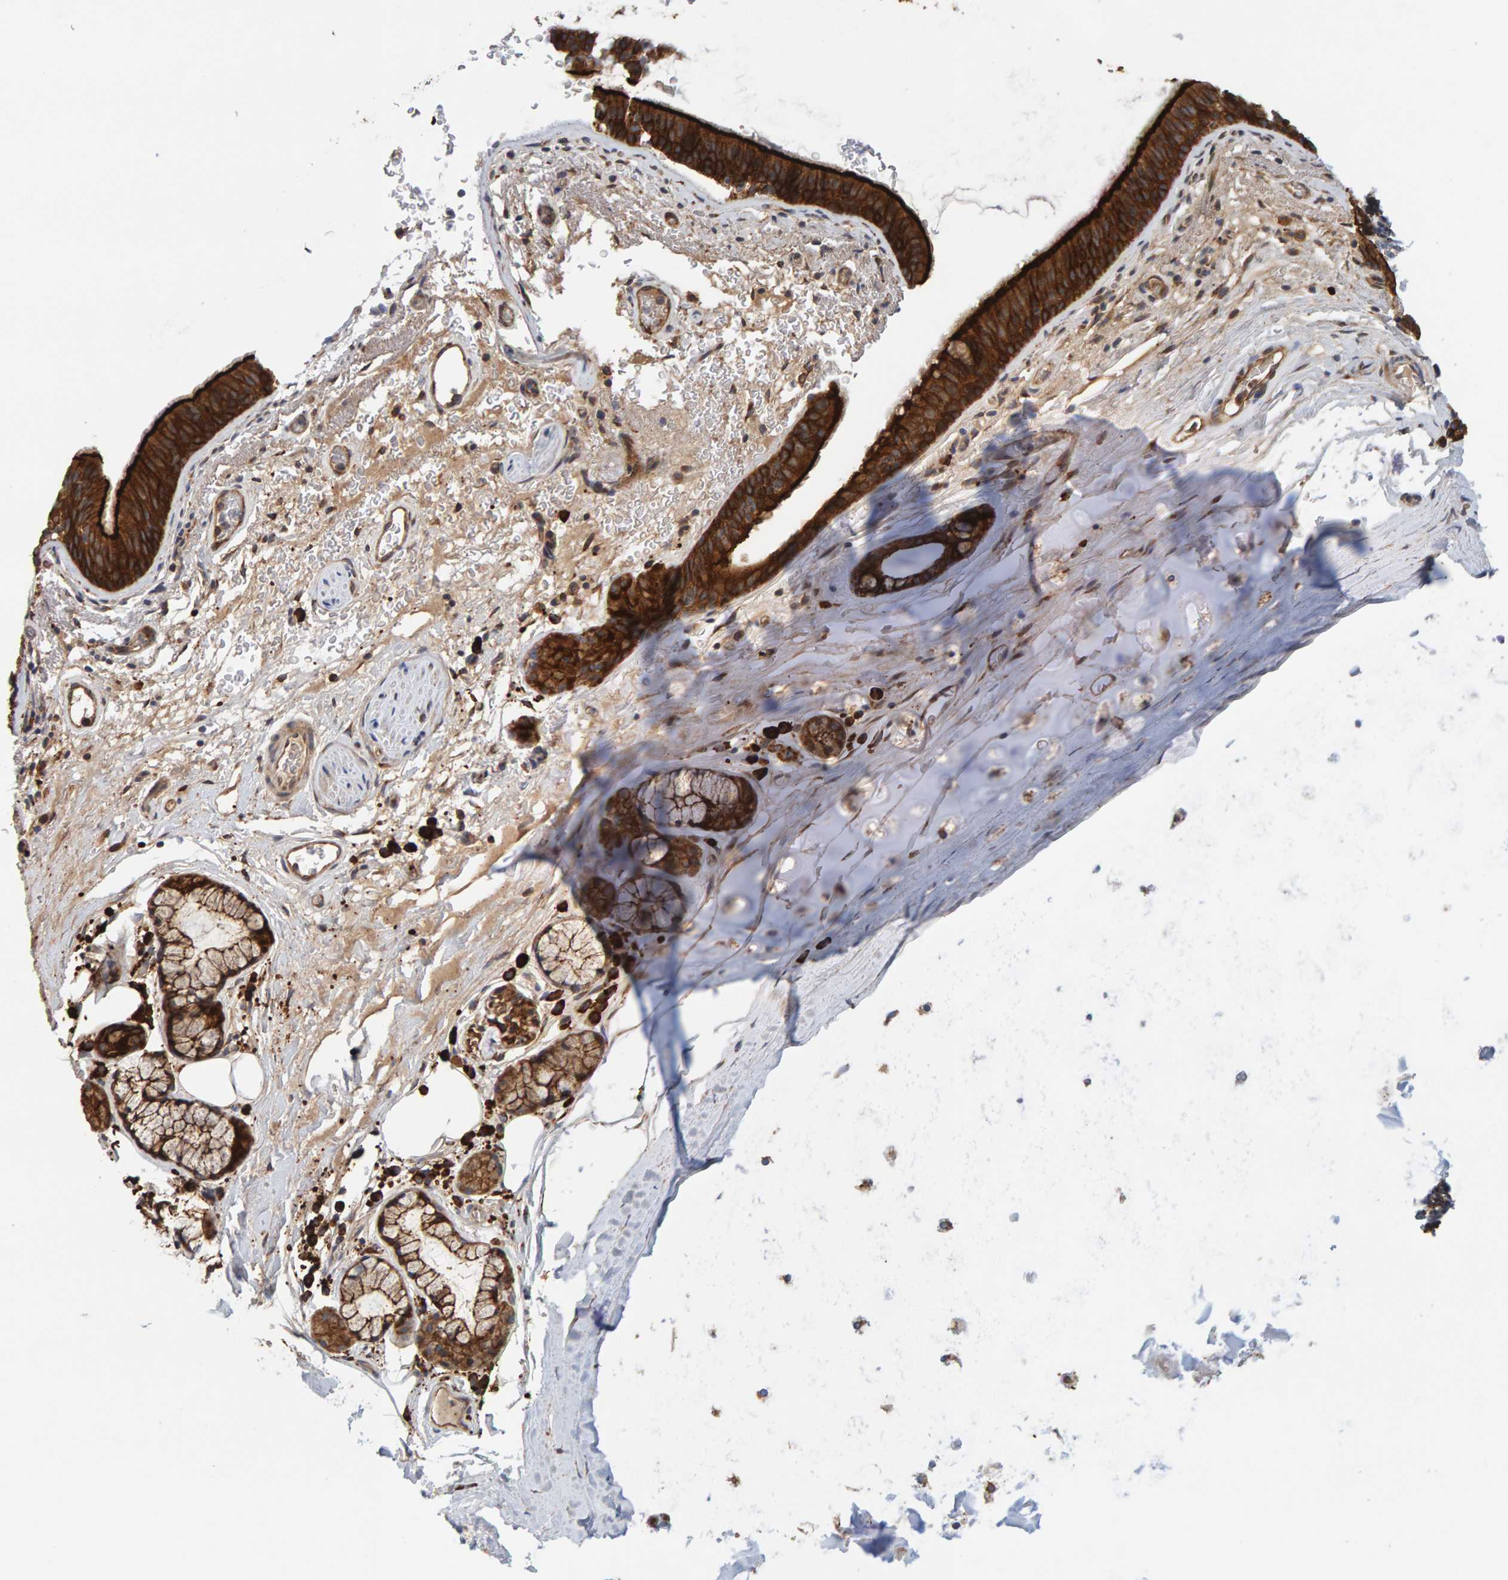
{"staining": {"intensity": "strong", "quantity": ">75%", "location": "cytoplasmic/membranous"}, "tissue": "bronchus", "cell_type": "Respiratory epithelial cells", "image_type": "normal", "snomed": [{"axis": "morphology", "description": "Normal tissue, NOS"}, {"axis": "topography", "description": "Cartilage tissue"}], "caption": "Bronchus stained for a protein (brown) demonstrates strong cytoplasmic/membranous positive staining in about >75% of respiratory epithelial cells.", "gene": "BAIAP2", "patient": {"sex": "female", "age": 63}}